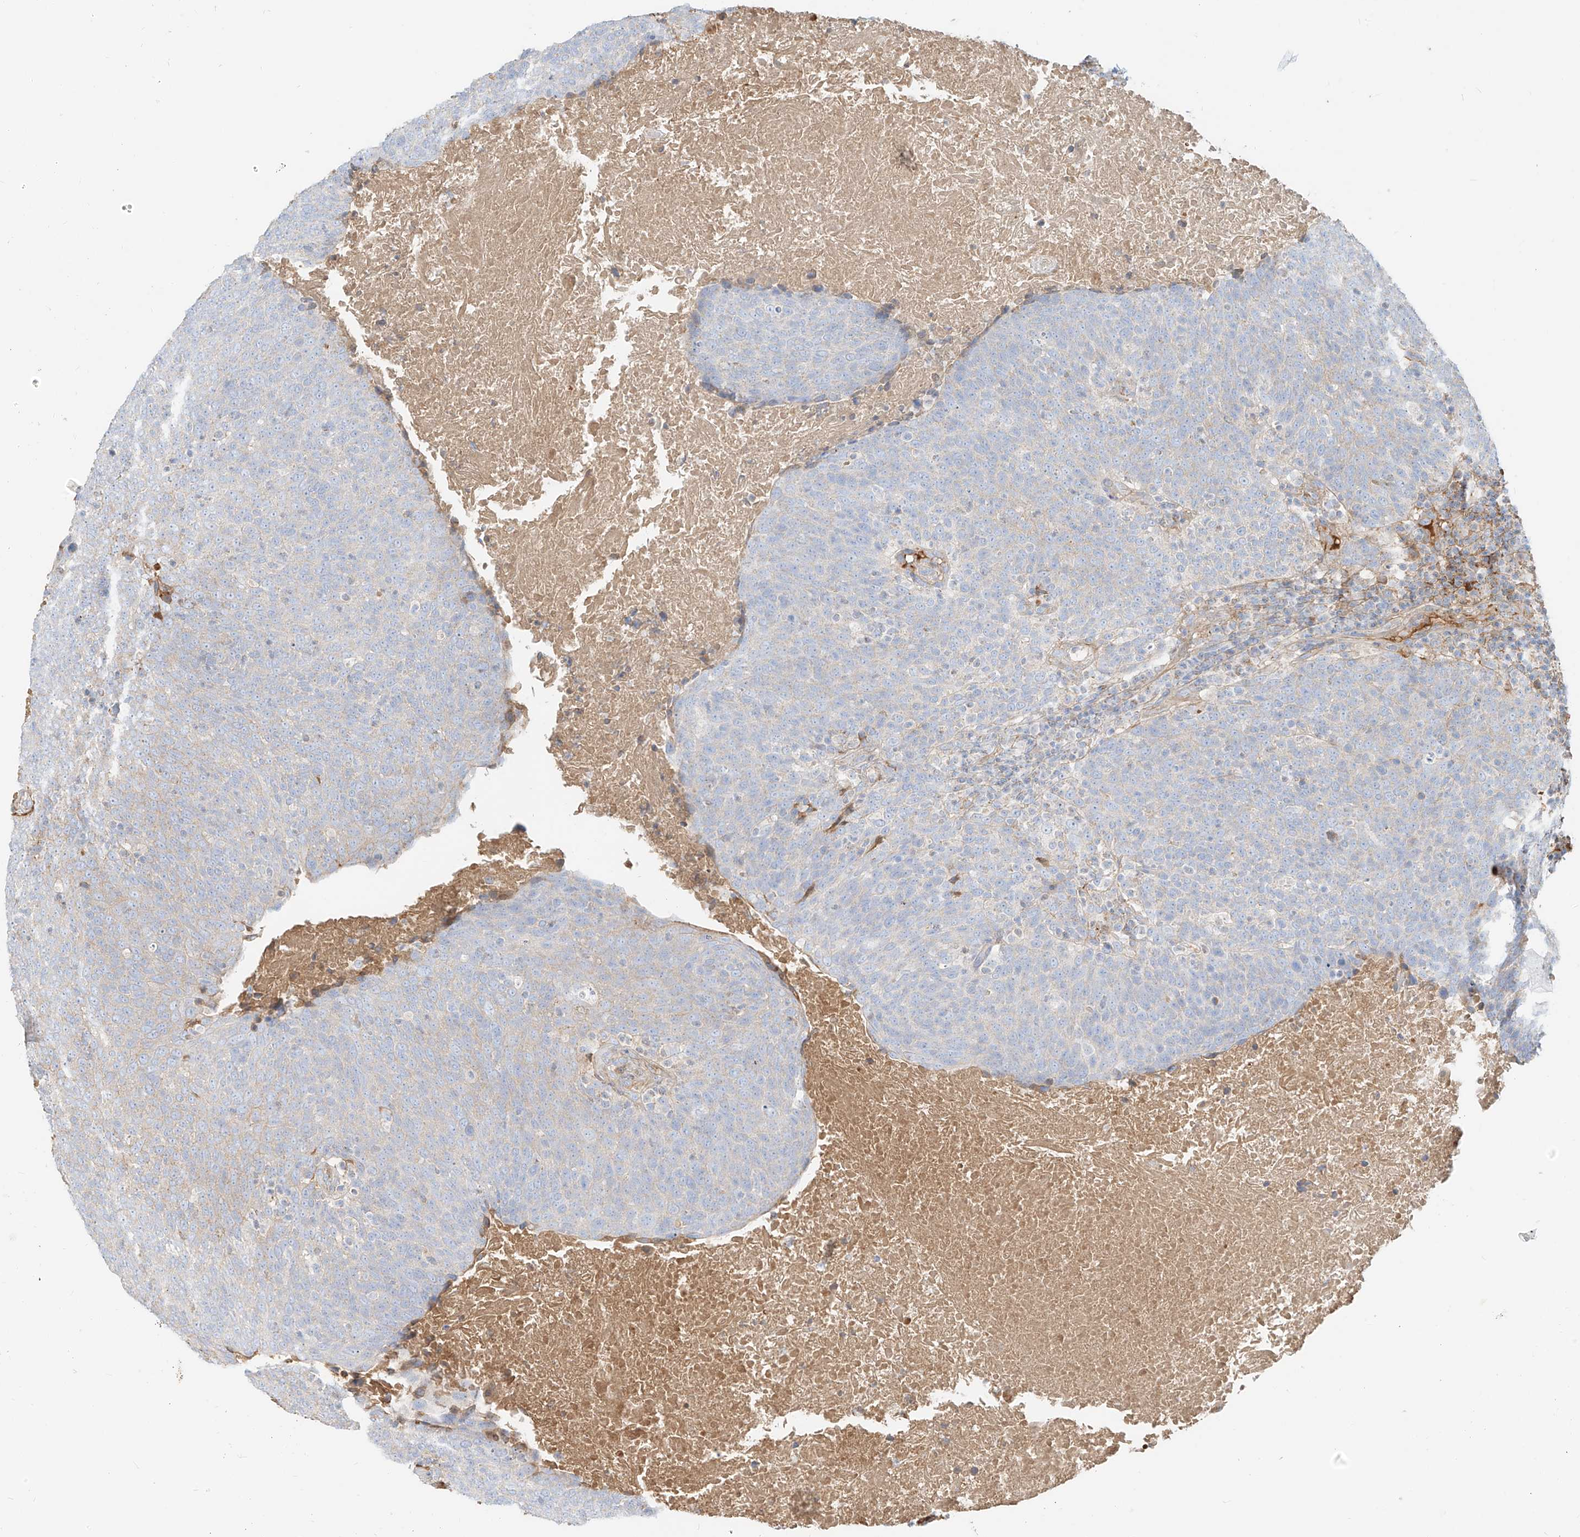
{"staining": {"intensity": "negative", "quantity": "none", "location": "none"}, "tissue": "head and neck cancer", "cell_type": "Tumor cells", "image_type": "cancer", "snomed": [{"axis": "morphology", "description": "Squamous cell carcinoma, NOS"}, {"axis": "morphology", "description": "Squamous cell carcinoma, metastatic, NOS"}, {"axis": "topography", "description": "Lymph node"}, {"axis": "topography", "description": "Head-Neck"}], "caption": "The IHC histopathology image has no significant positivity in tumor cells of head and neck squamous cell carcinoma tissue. Nuclei are stained in blue.", "gene": "OCSTAMP", "patient": {"sex": "male", "age": 62}}